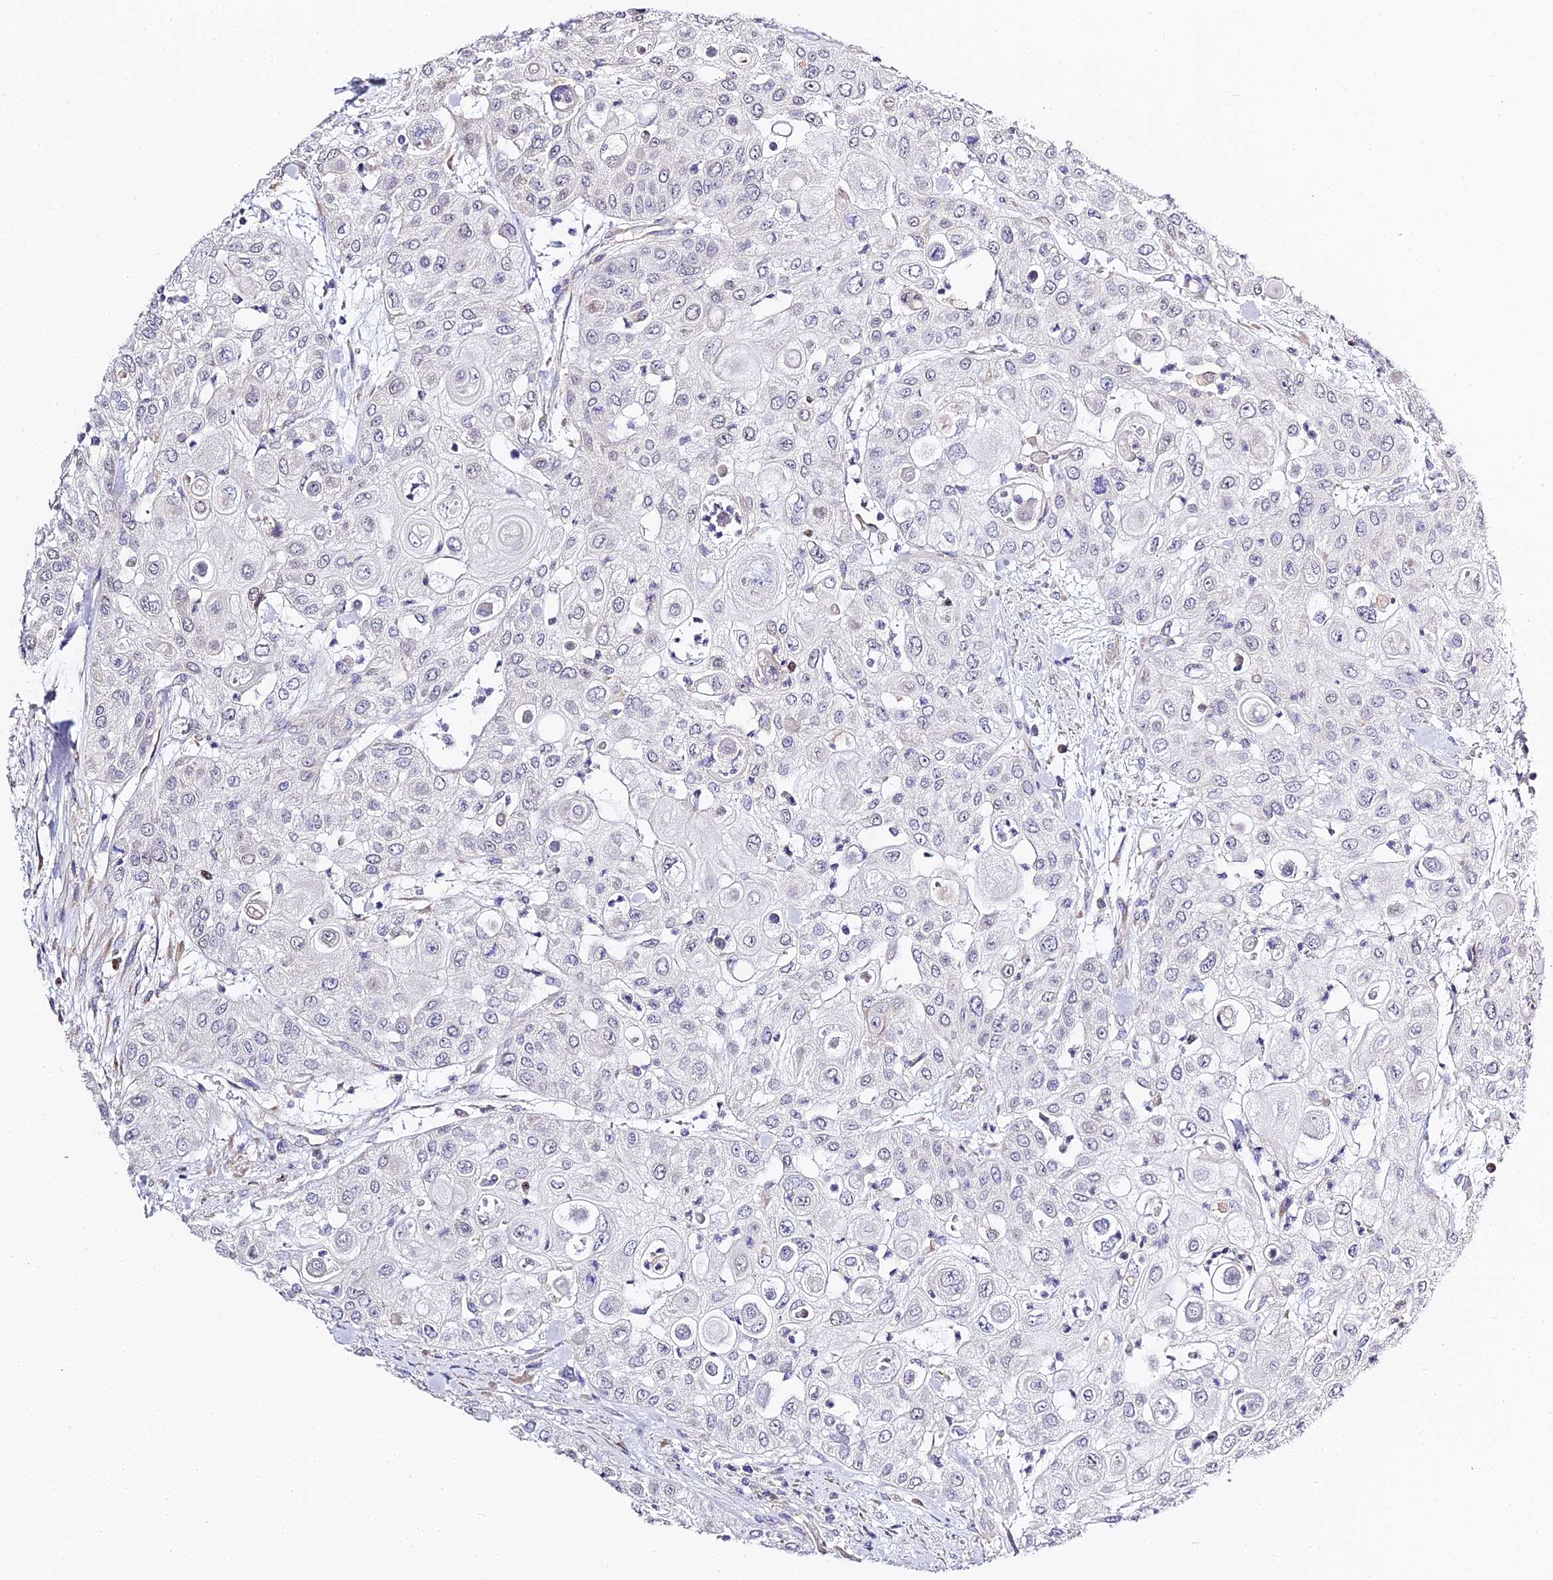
{"staining": {"intensity": "negative", "quantity": "none", "location": "none"}, "tissue": "urothelial cancer", "cell_type": "Tumor cells", "image_type": "cancer", "snomed": [{"axis": "morphology", "description": "Urothelial carcinoma, High grade"}, {"axis": "topography", "description": "Urinary bladder"}], "caption": "The IHC micrograph has no significant positivity in tumor cells of urothelial cancer tissue. Brightfield microscopy of immunohistochemistry stained with DAB (brown) and hematoxylin (blue), captured at high magnification.", "gene": "SERP1", "patient": {"sex": "female", "age": 79}}